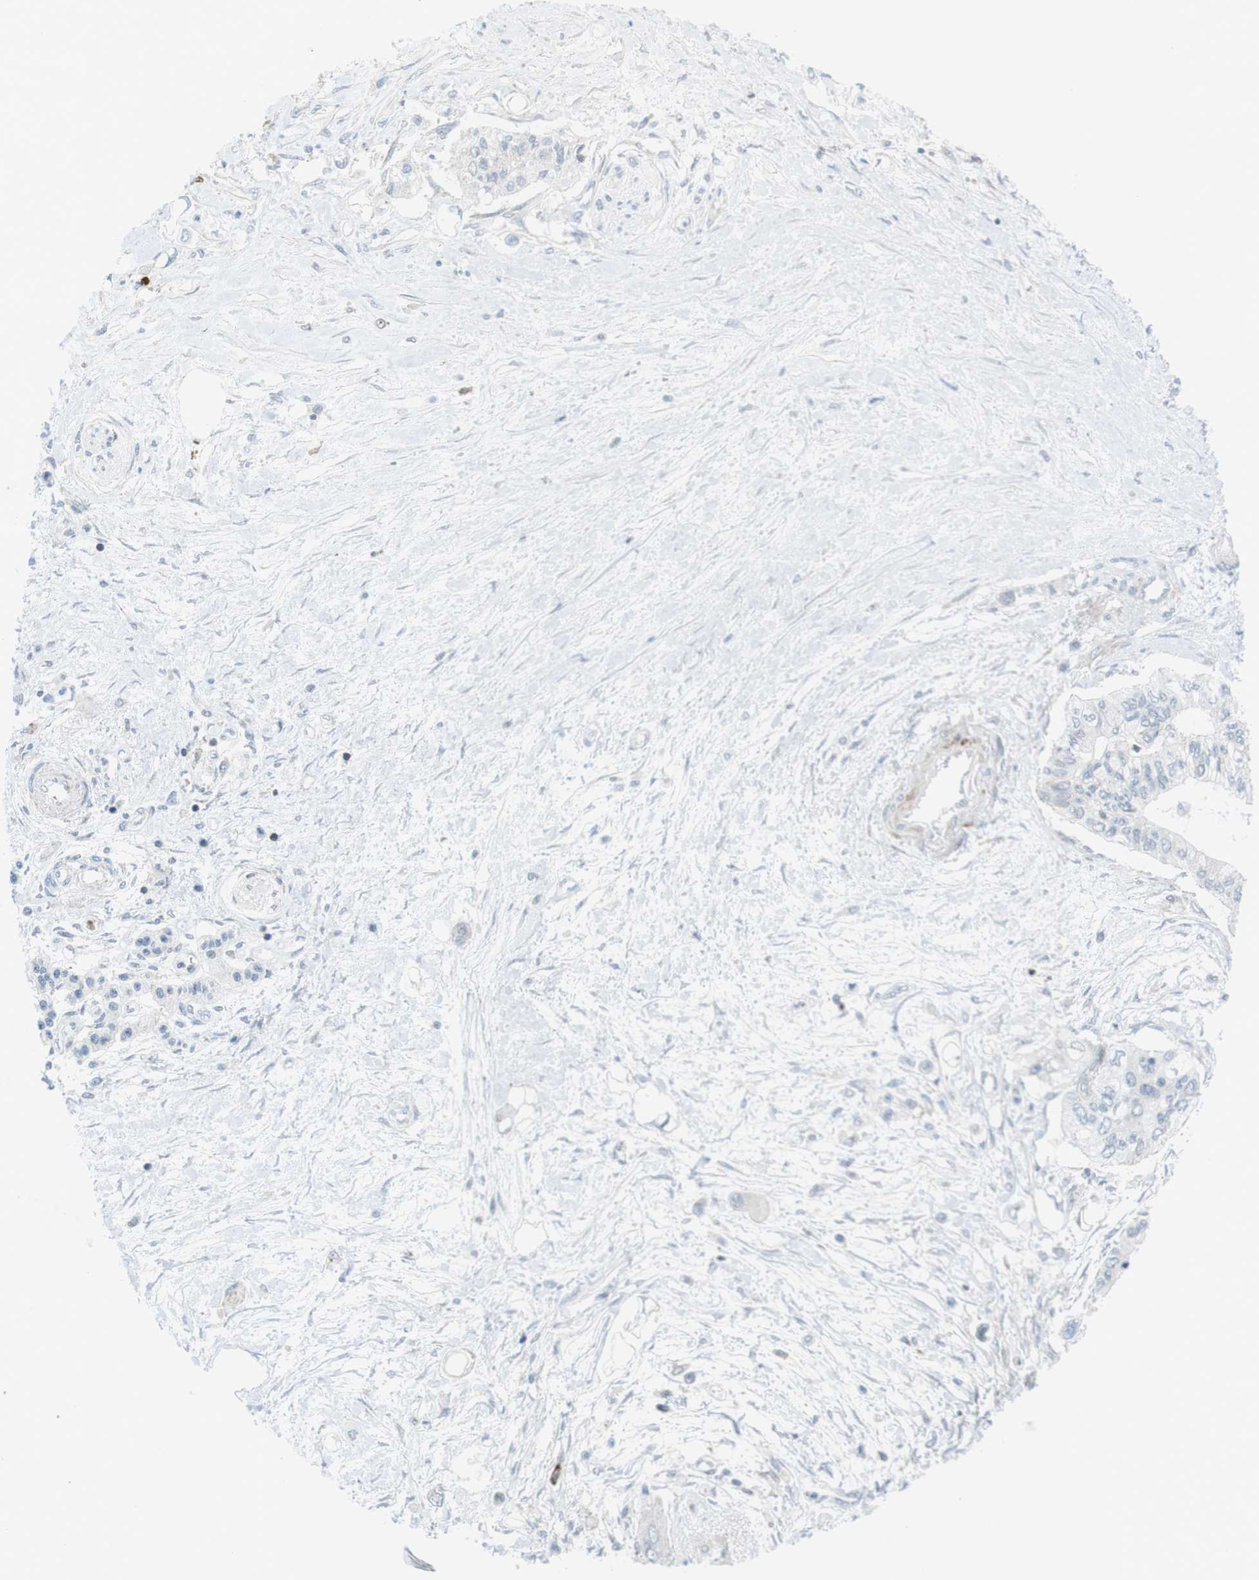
{"staining": {"intensity": "negative", "quantity": "none", "location": "none"}, "tissue": "pancreatic cancer", "cell_type": "Tumor cells", "image_type": "cancer", "snomed": [{"axis": "morphology", "description": "Adenocarcinoma, NOS"}, {"axis": "topography", "description": "Pancreas"}], "caption": "A photomicrograph of pancreatic cancer stained for a protein displays no brown staining in tumor cells.", "gene": "CUL7", "patient": {"sex": "female", "age": 77}}